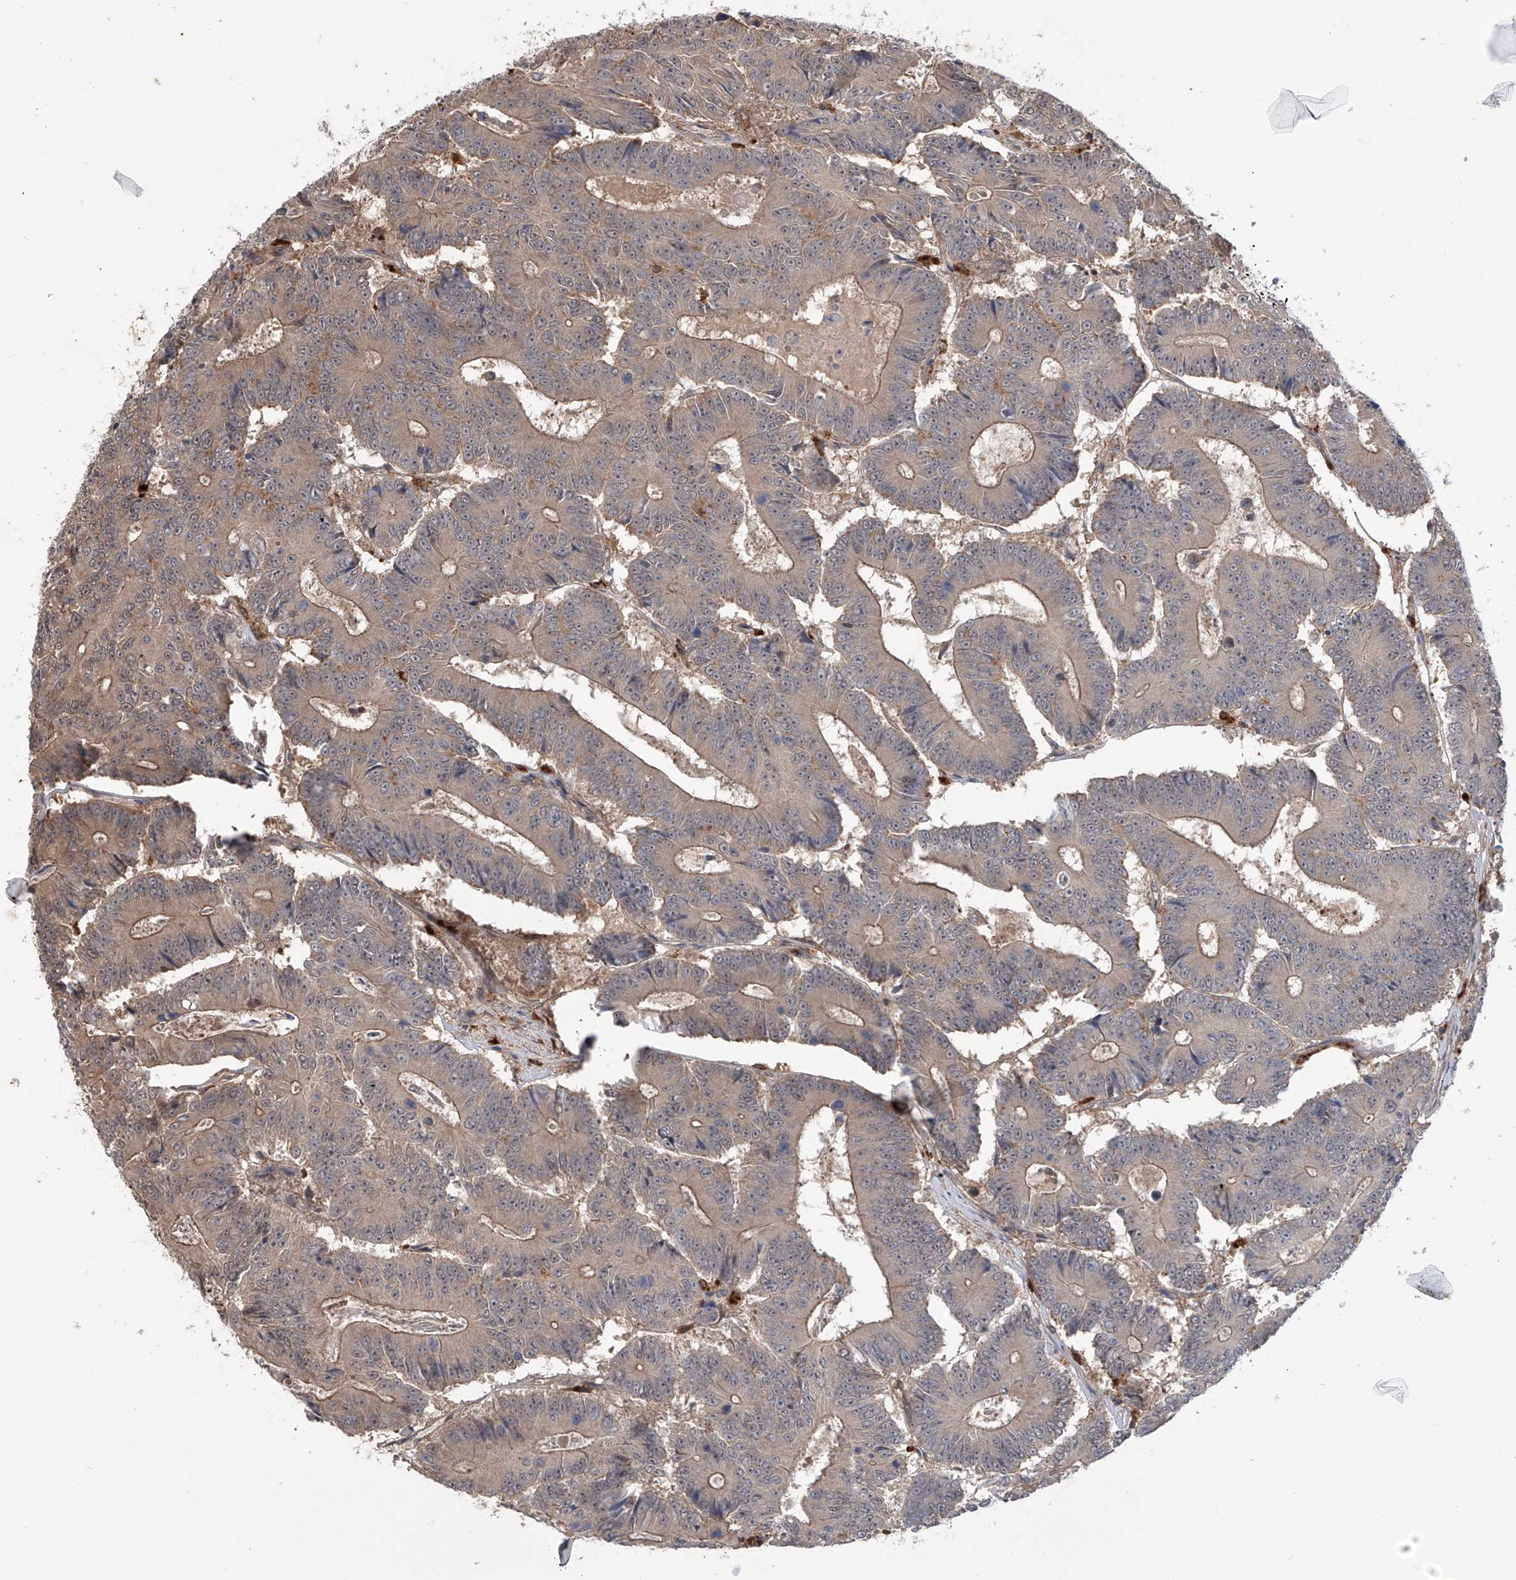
{"staining": {"intensity": "weak", "quantity": "<25%", "location": "cytoplasmic/membranous"}, "tissue": "colorectal cancer", "cell_type": "Tumor cells", "image_type": "cancer", "snomed": [{"axis": "morphology", "description": "Adenocarcinoma, NOS"}, {"axis": "topography", "description": "Colon"}], "caption": "Tumor cells show no significant positivity in adenocarcinoma (colorectal).", "gene": "HOXC8", "patient": {"sex": "male", "age": 83}}